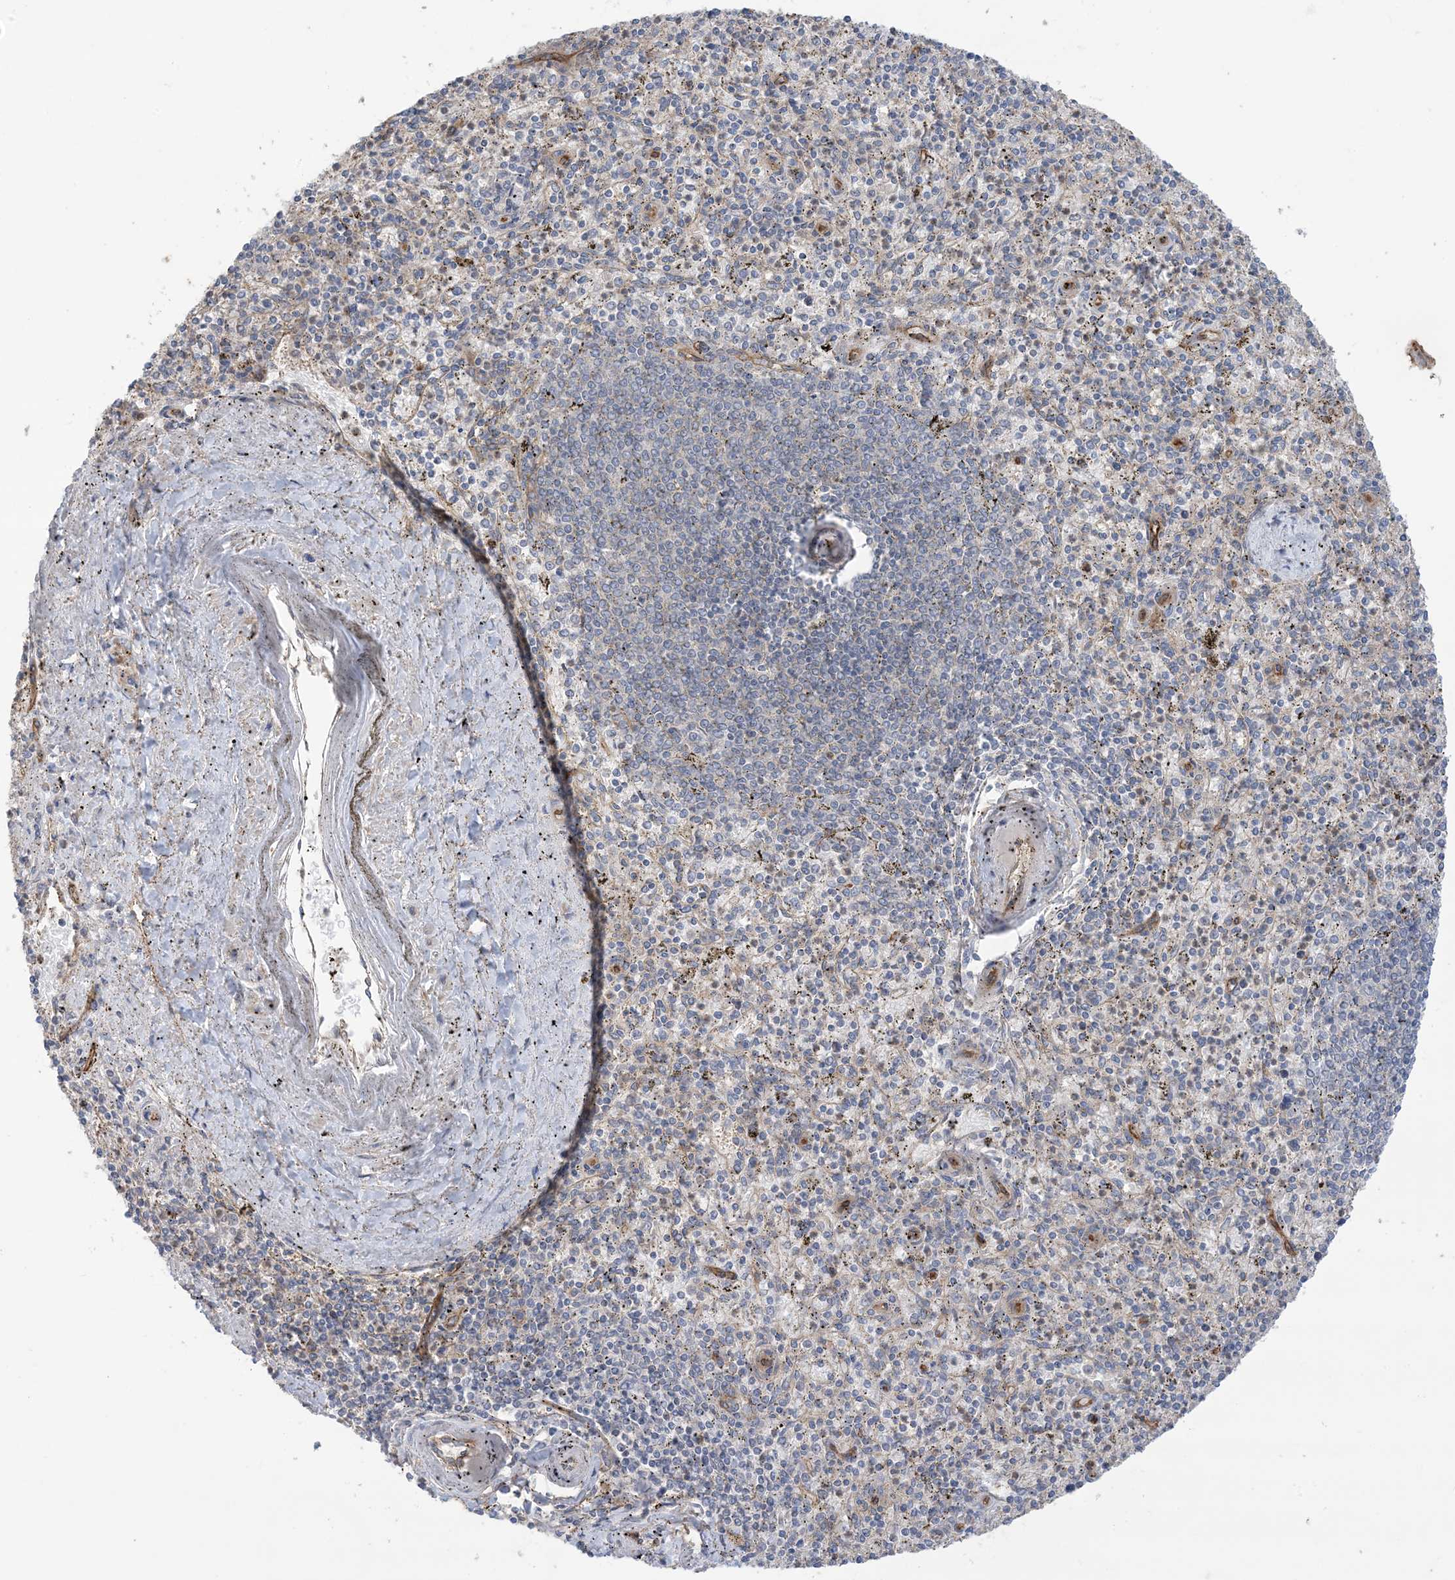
{"staining": {"intensity": "weak", "quantity": "<25%", "location": "cytoplasmic/membranous"}, "tissue": "spleen", "cell_type": "Cells in red pulp", "image_type": "normal", "snomed": [{"axis": "morphology", "description": "Normal tissue, NOS"}, {"axis": "topography", "description": "Spleen"}], "caption": "Cells in red pulp show no significant expression in unremarkable spleen. (DAB (3,3'-diaminobenzidine) immunohistochemistry (IHC) visualized using brightfield microscopy, high magnification).", "gene": "CCNY", "patient": {"sex": "male", "age": 72}}